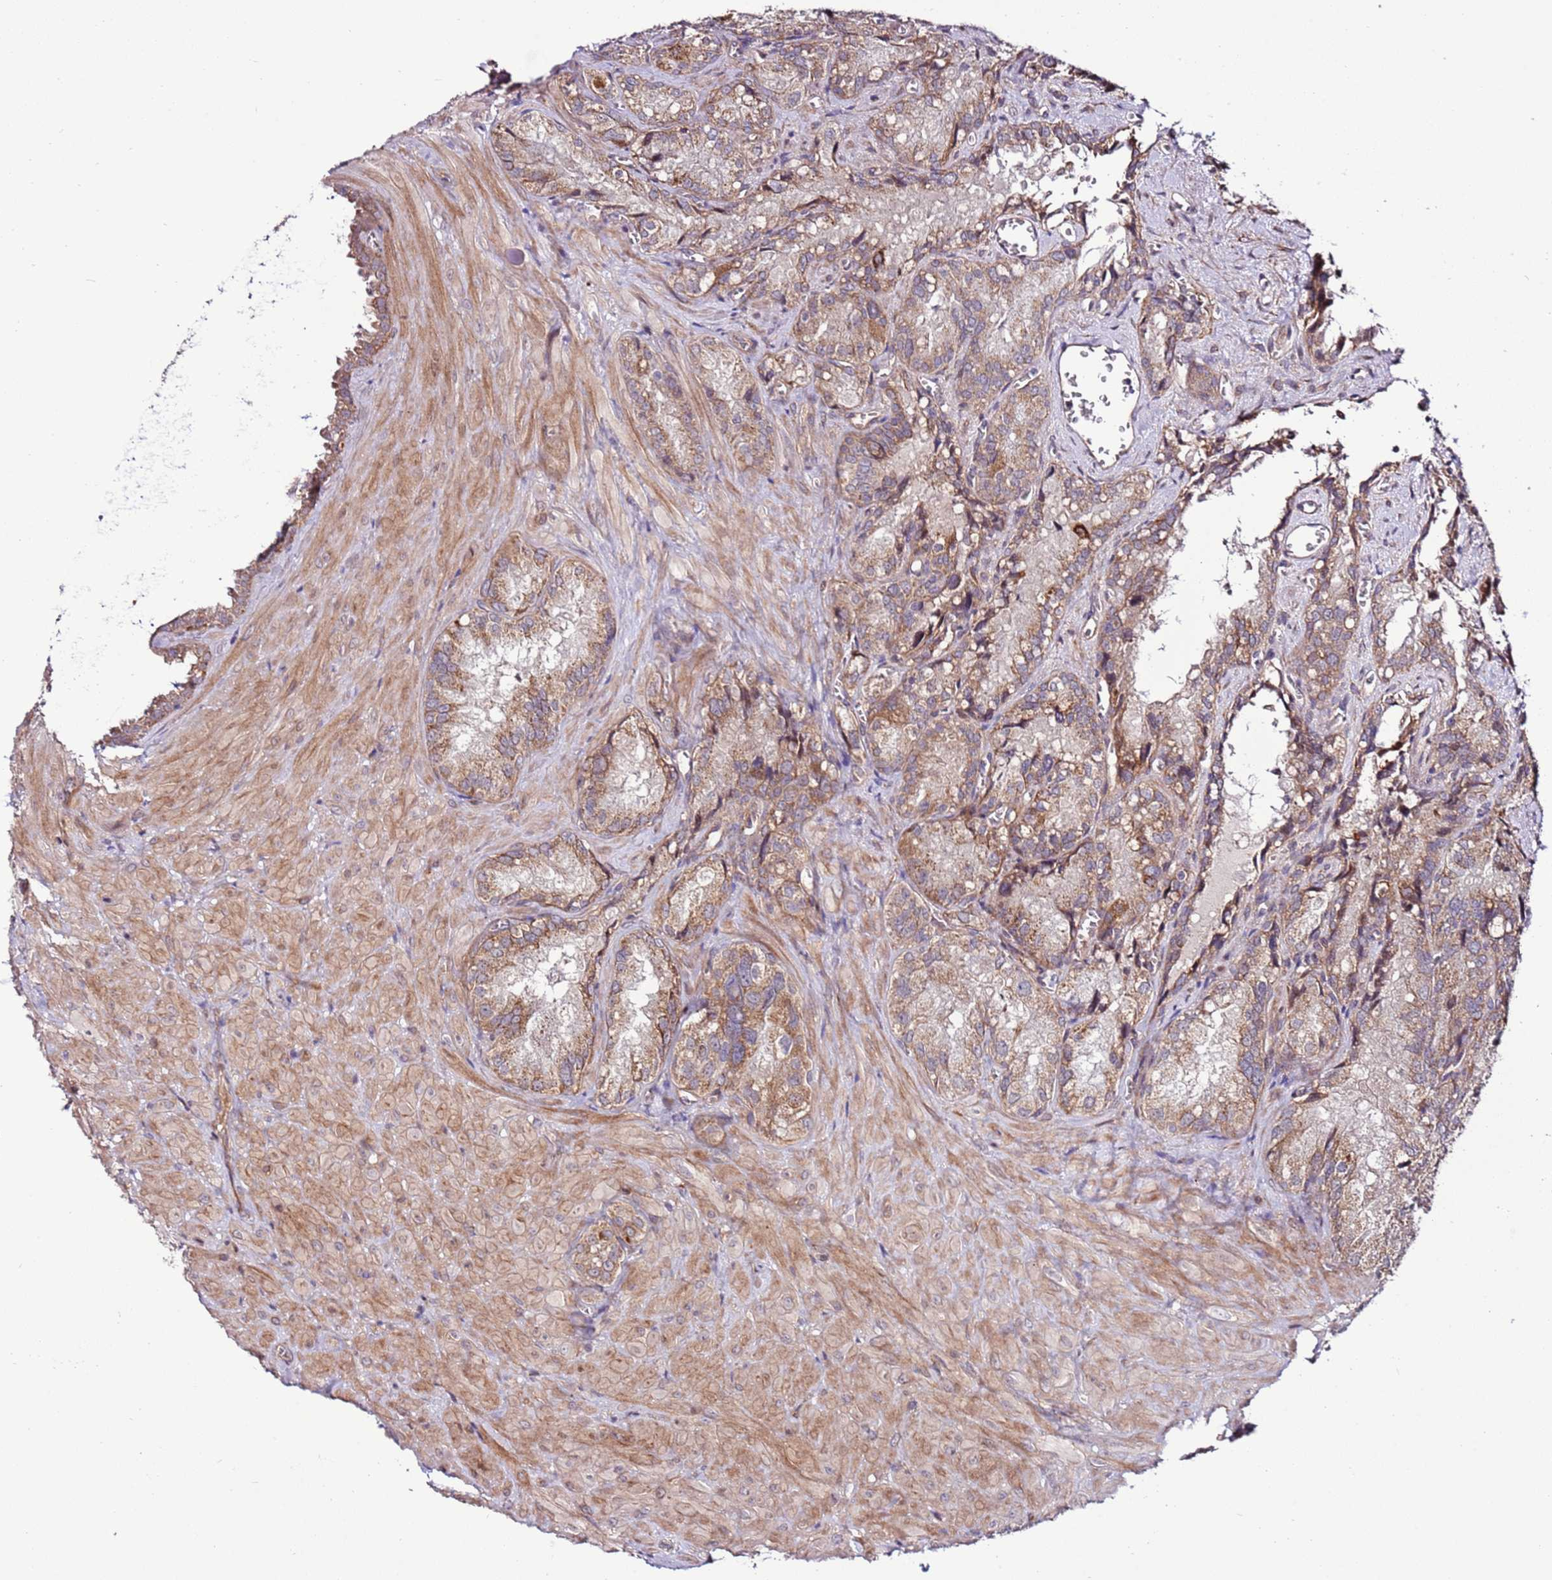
{"staining": {"intensity": "moderate", "quantity": ">75%", "location": "cytoplasmic/membranous"}, "tissue": "seminal vesicle", "cell_type": "Glandular cells", "image_type": "normal", "snomed": [{"axis": "morphology", "description": "Normal tissue, NOS"}, {"axis": "topography", "description": "Seminal veicle"}], "caption": "Moderate cytoplasmic/membranous expression for a protein is present in about >75% of glandular cells of normal seminal vesicle using immunohistochemistry (IHC).", "gene": "SCARA3", "patient": {"sex": "male", "age": 62}}